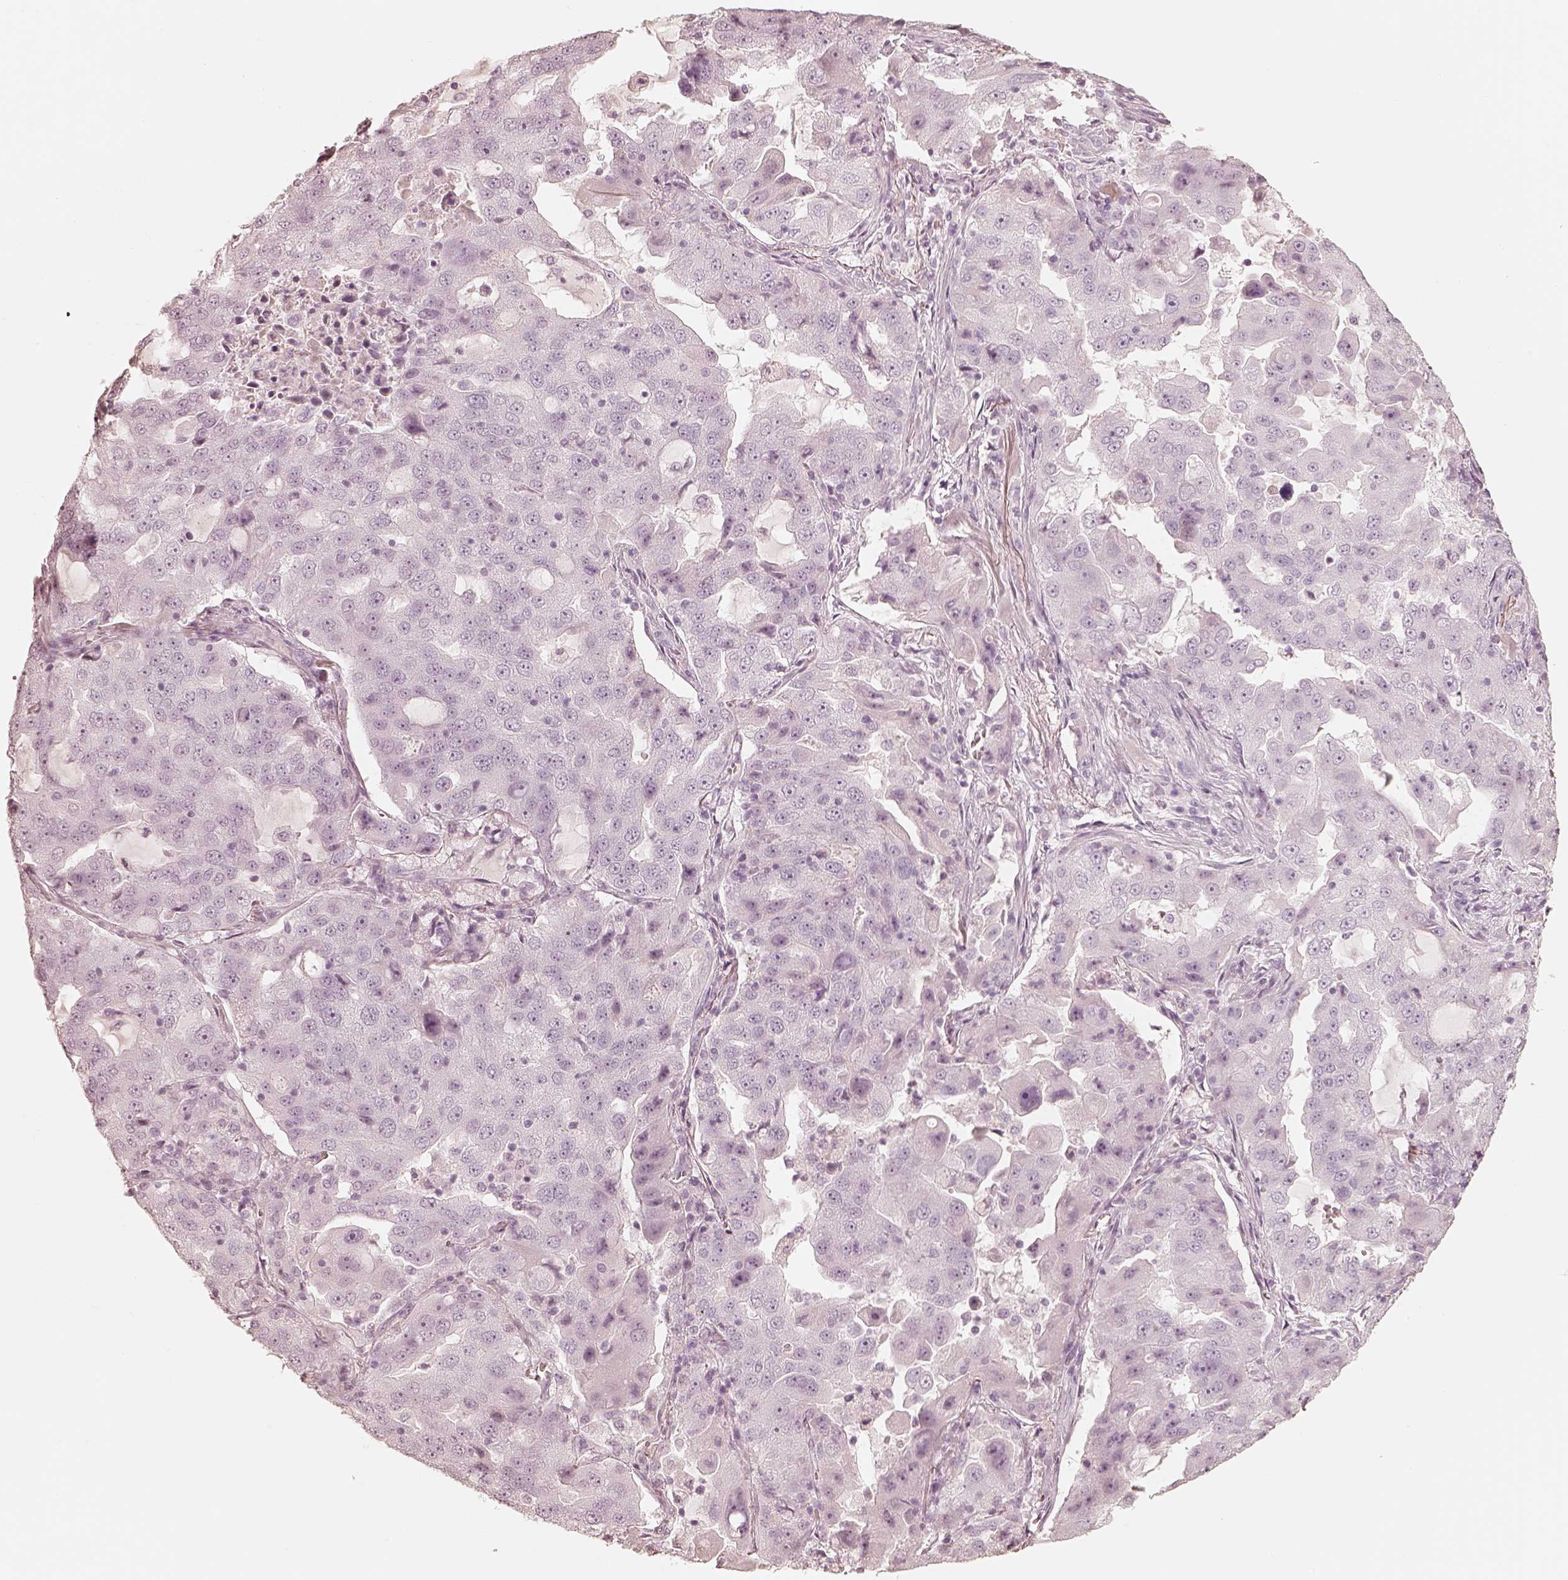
{"staining": {"intensity": "negative", "quantity": "none", "location": "none"}, "tissue": "lung cancer", "cell_type": "Tumor cells", "image_type": "cancer", "snomed": [{"axis": "morphology", "description": "Adenocarcinoma, NOS"}, {"axis": "topography", "description": "Lung"}], "caption": "The photomicrograph exhibits no staining of tumor cells in lung adenocarcinoma. (Stains: DAB (3,3'-diaminobenzidine) immunohistochemistry (IHC) with hematoxylin counter stain, Microscopy: brightfield microscopy at high magnification).", "gene": "KRT82", "patient": {"sex": "female", "age": 61}}